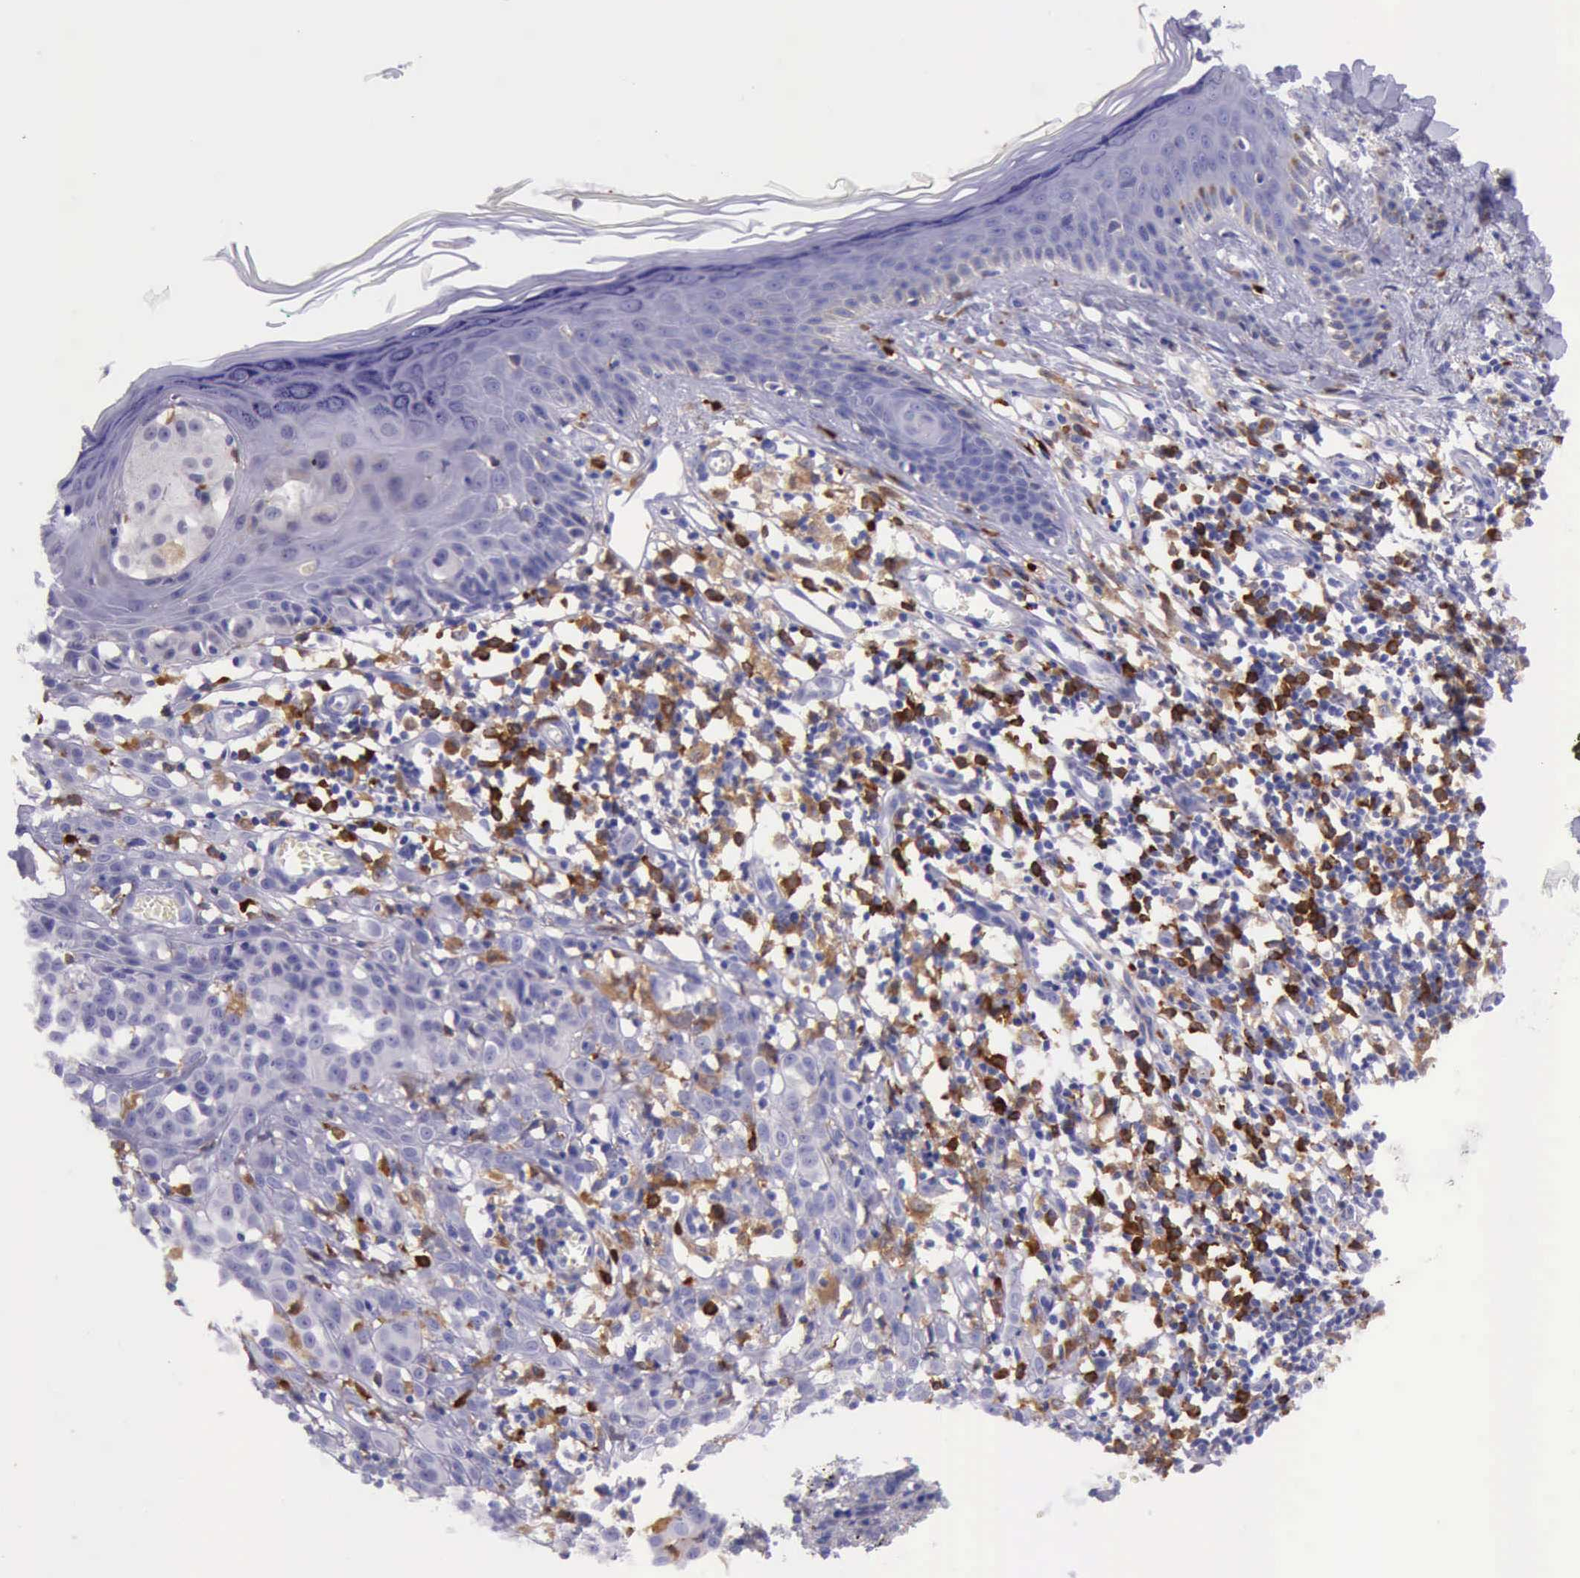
{"staining": {"intensity": "negative", "quantity": "none", "location": "none"}, "tissue": "melanoma", "cell_type": "Tumor cells", "image_type": "cancer", "snomed": [{"axis": "morphology", "description": "Malignant melanoma, NOS"}, {"axis": "topography", "description": "Skin"}], "caption": "Immunohistochemistry (IHC) image of neoplastic tissue: human melanoma stained with DAB displays no significant protein positivity in tumor cells.", "gene": "BTK", "patient": {"sex": "female", "age": 52}}